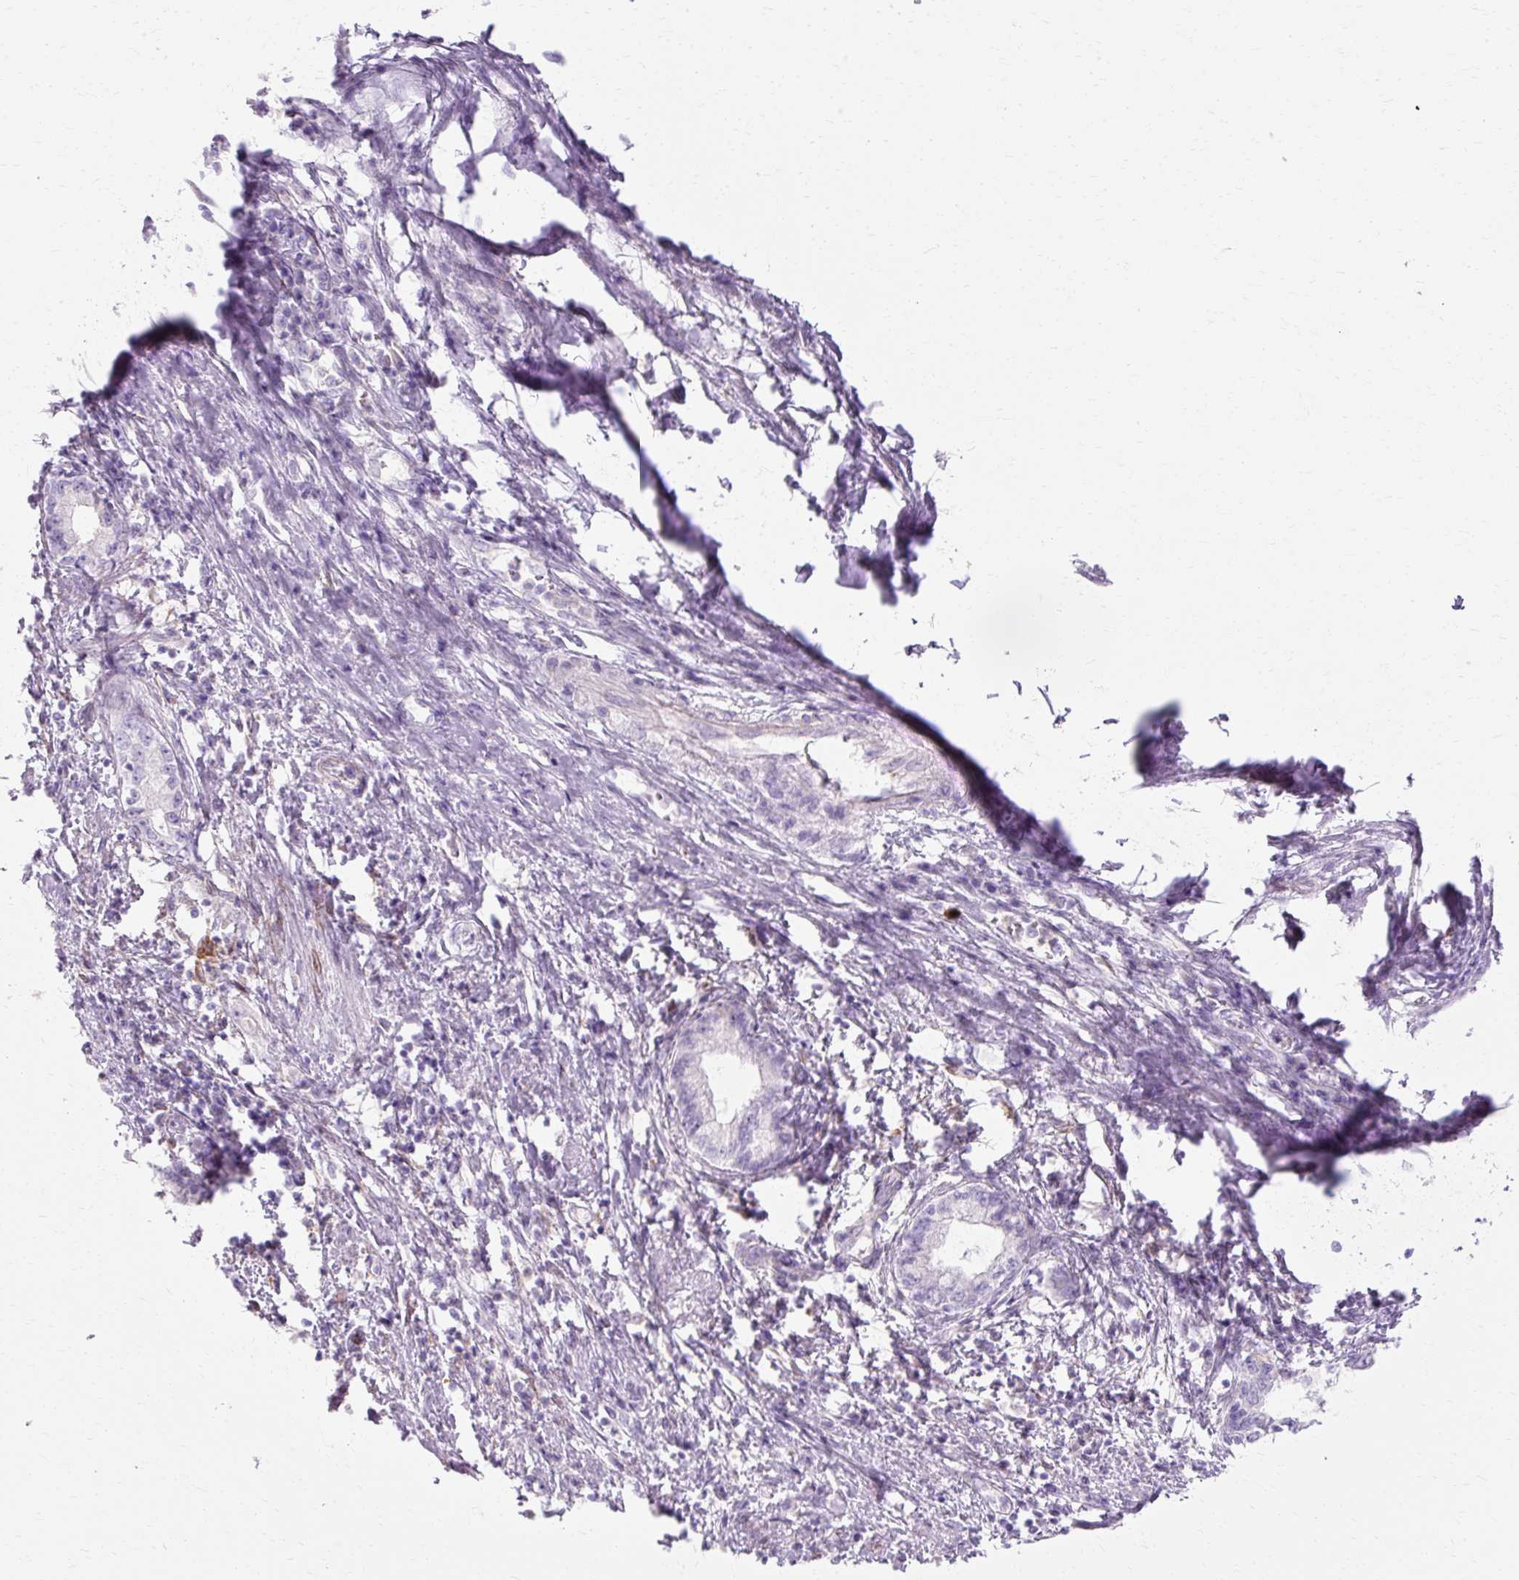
{"staining": {"intensity": "negative", "quantity": "none", "location": "none"}, "tissue": "pancreatic cancer", "cell_type": "Tumor cells", "image_type": "cancer", "snomed": [{"axis": "morphology", "description": "Adenocarcinoma, NOS"}, {"axis": "topography", "description": "Pancreas"}], "caption": "Immunohistochemistry of human pancreatic cancer shows no staining in tumor cells.", "gene": "HSD11B1", "patient": {"sex": "female", "age": 73}}